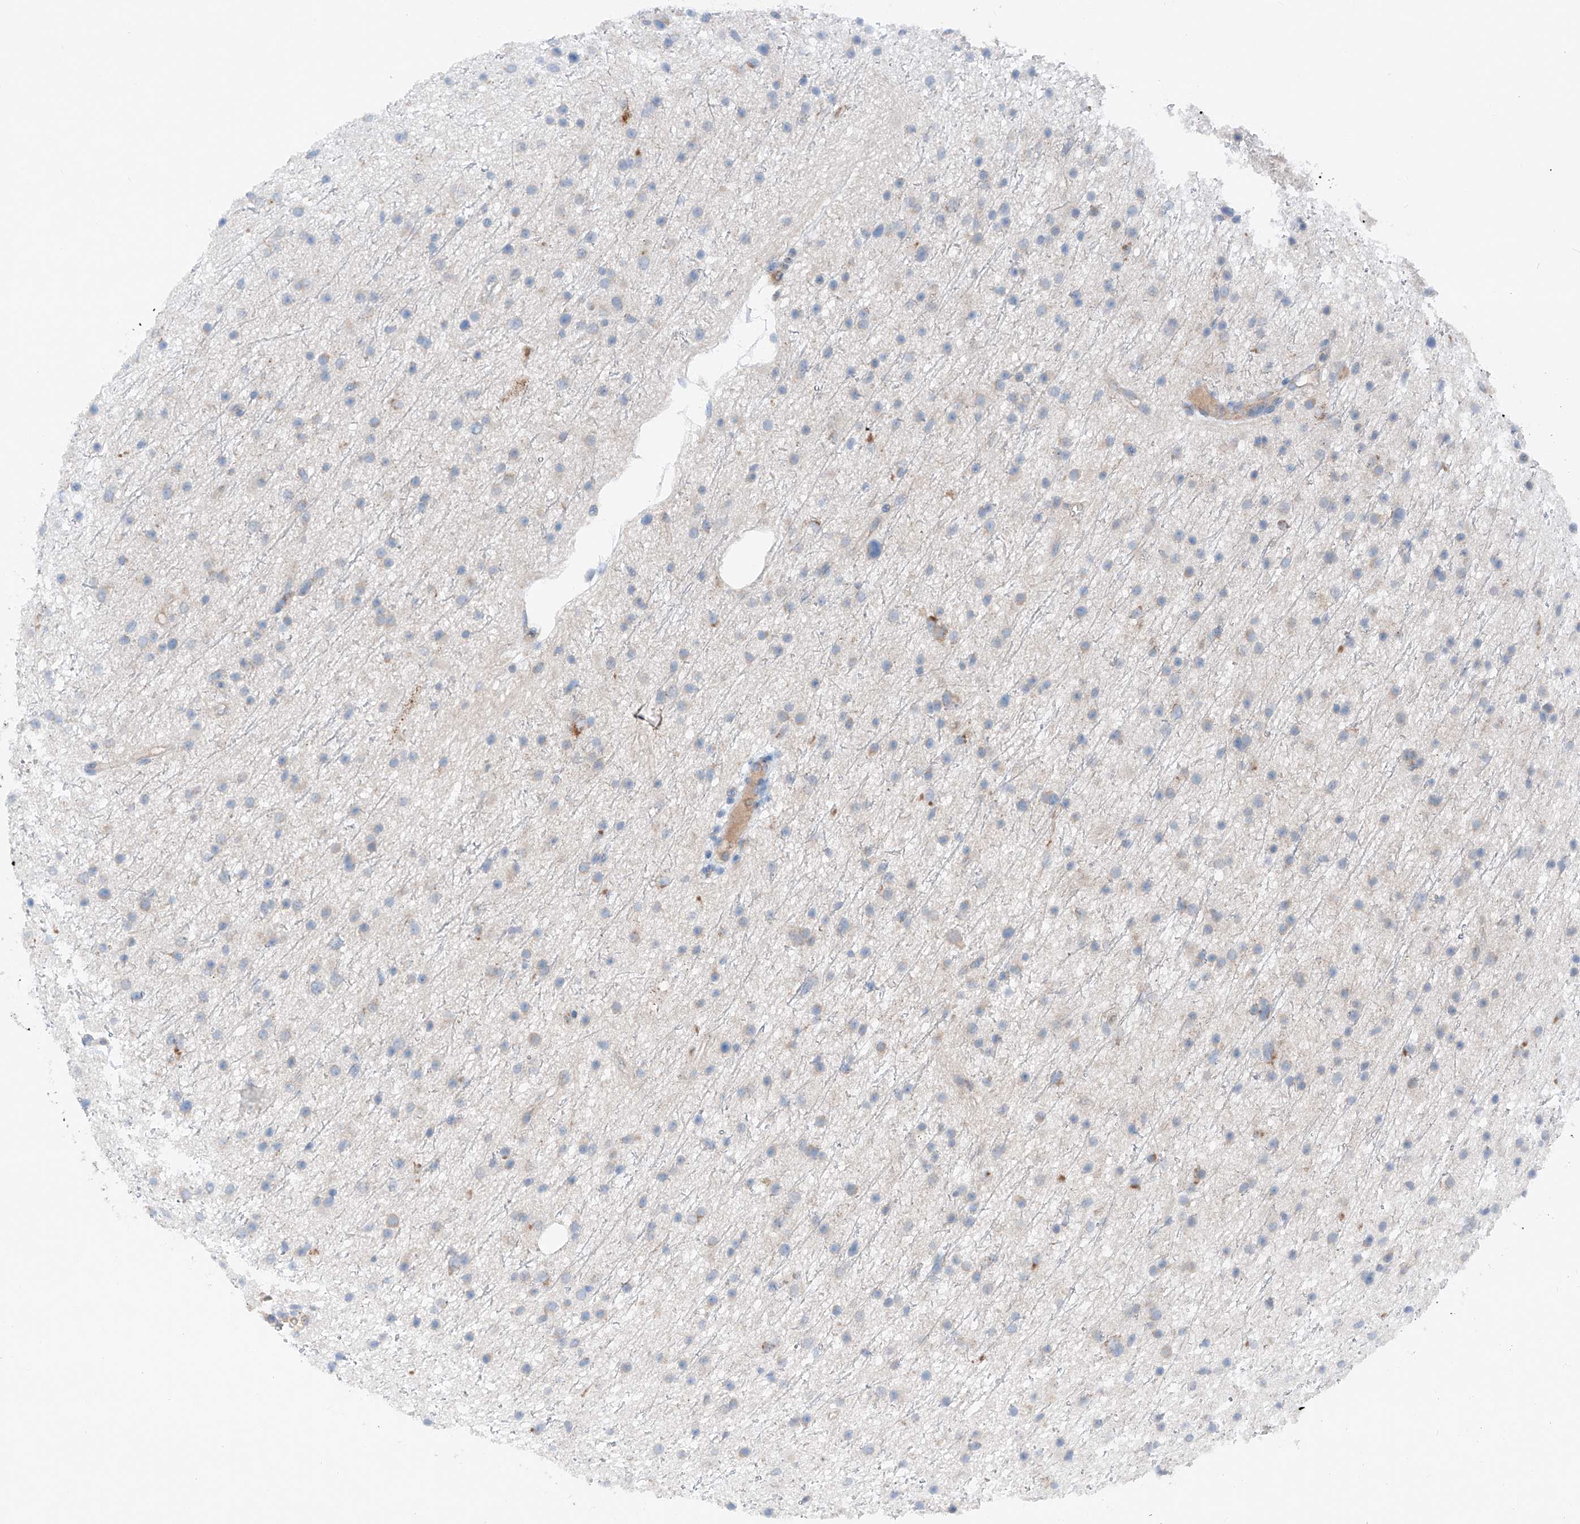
{"staining": {"intensity": "negative", "quantity": "none", "location": "none"}, "tissue": "glioma", "cell_type": "Tumor cells", "image_type": "cancer", "snomed": [{"axis": "morphology", "description": "Glioma, malignant, Low grade"}, {"axis": "topography", "description": "Cerebral cortex"}], "caption": "A photomicrograph of malignant glioma (low-grade) stained for a protein displays no brown staining in tumor cells.", "gene": "MRAP", "patient": {"sex": "female", "age": 39}}